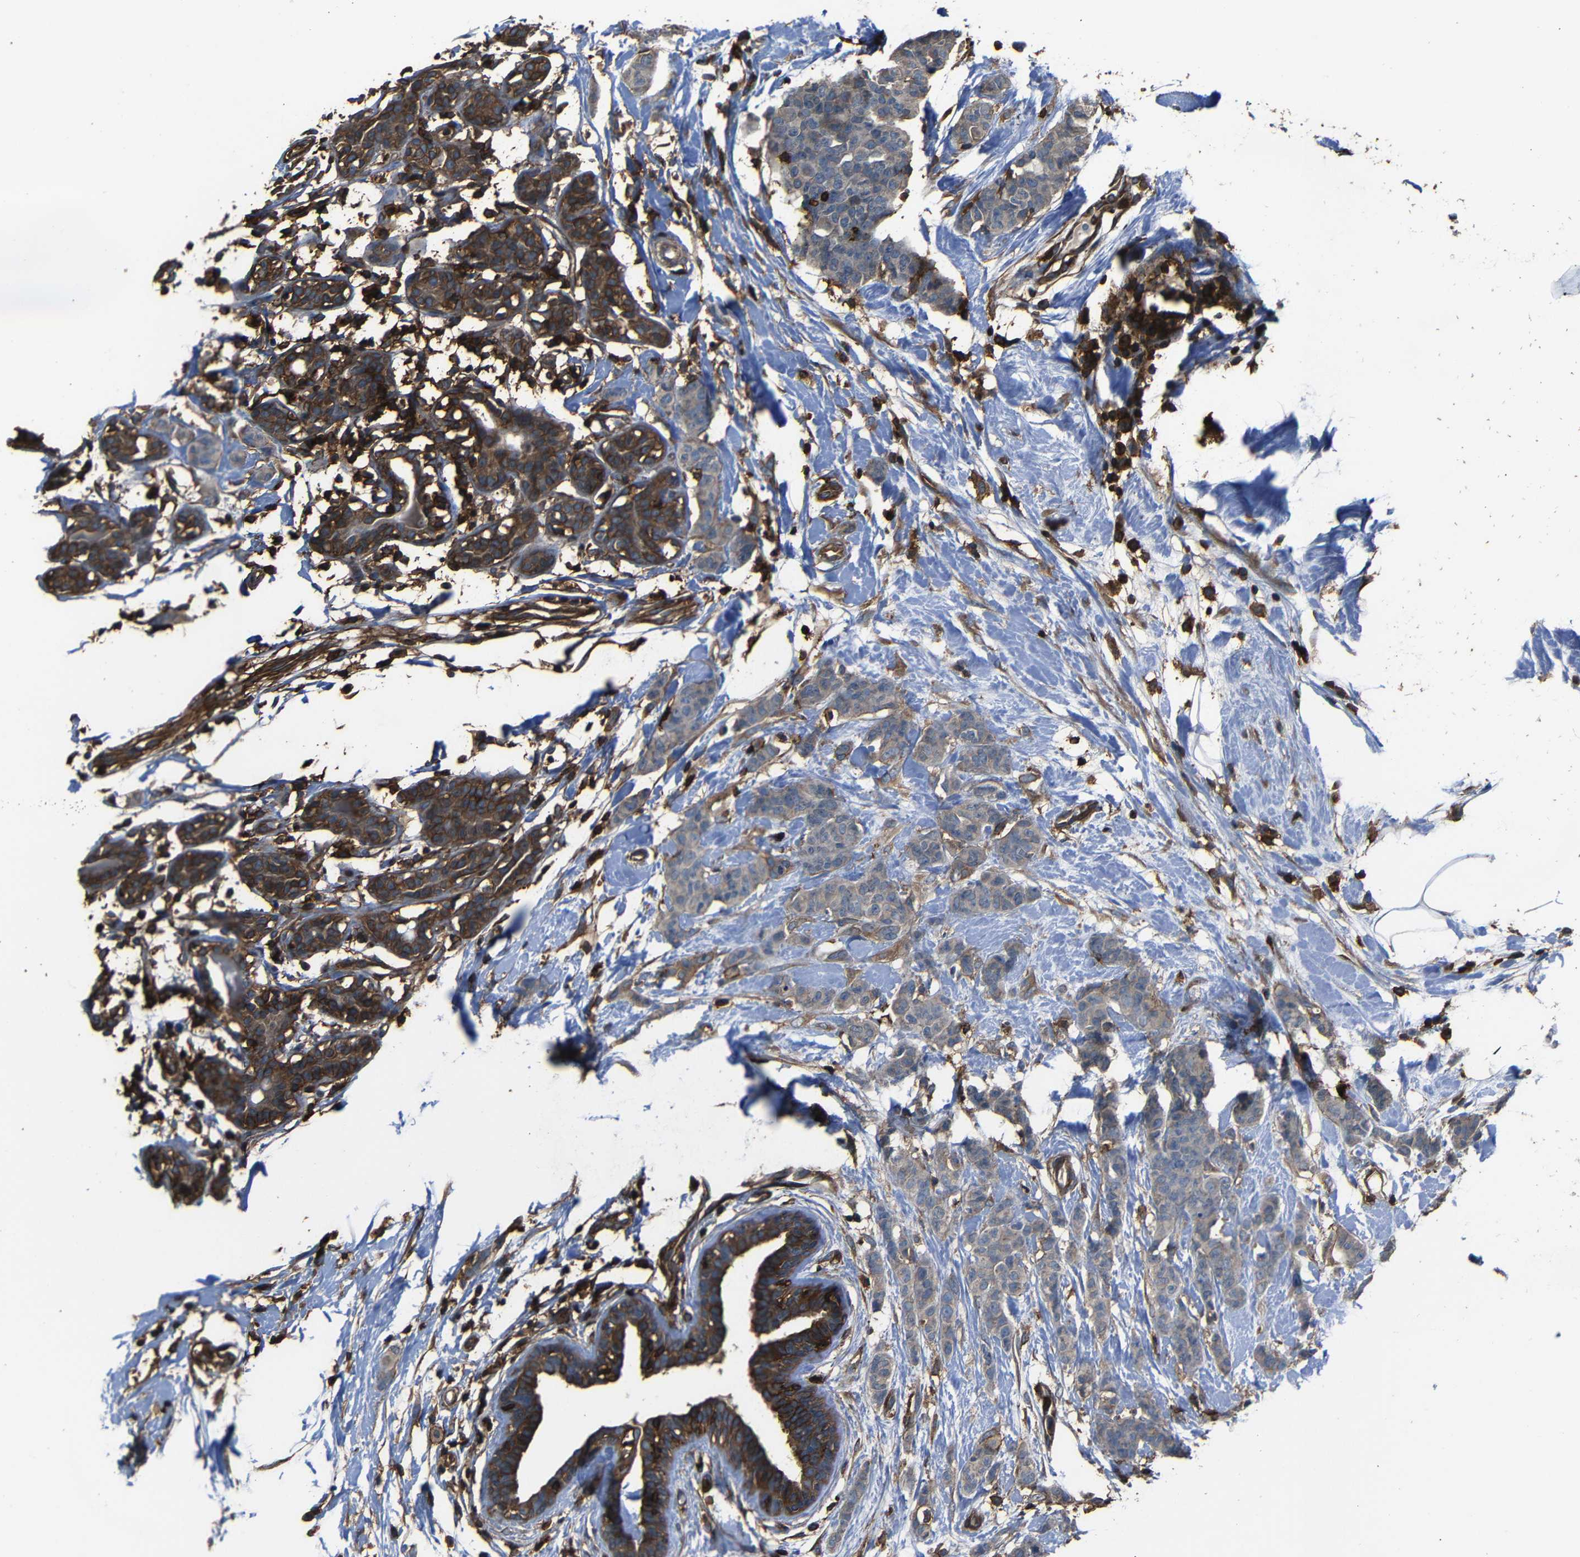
{"staining": {"intensity": "strong", "quantity": ">75%", "location": "cytoplasmic/membranous"}, "tissue": "breast cancer", "cell_type": "Tumor cells", "image_type": "cancer", "snomed": [{"axis": "morphology", "description": "Normal tissue, NOS"}, {"axis": "morphology", "description": "Duct carcinoma"}, {"axis": "topography", "description": "Breast"}], "caption": "Immunohistochemical staining of breast cancer (intraductal carcinoma) exhibits strong cytoplasmic/membranous protein staining in approximately >75% of tumor cells. The staining is performed using DAB (3,3'-diaminobenzidine) brown chromogen to label protein expression. The nuclei are counter-stained blue using hematoxylin.", "gene": "ADGRE5", "patient": {"sex": "female", "age": 40}}